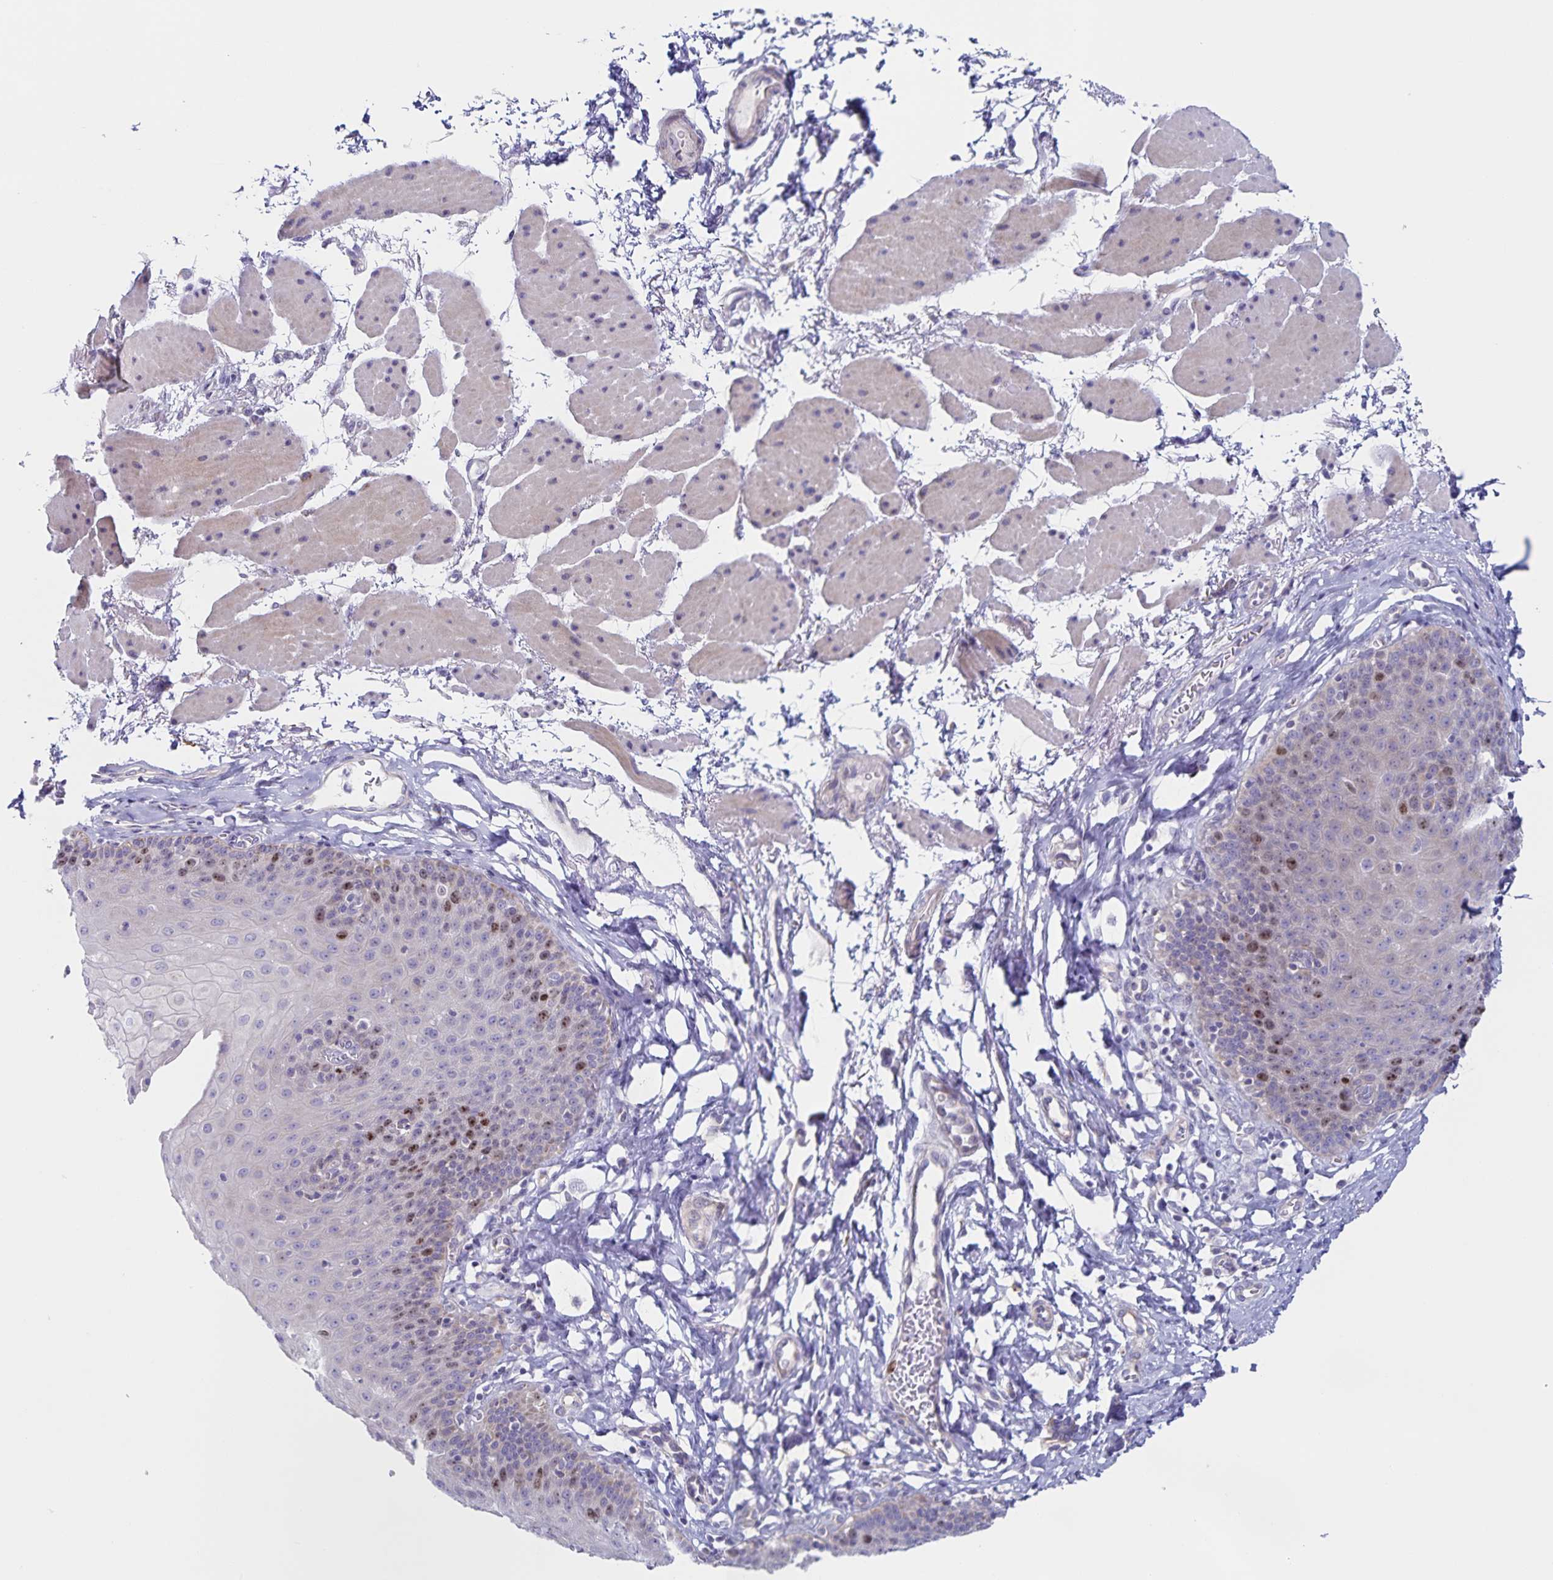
{"staining": {"intensity": "moderate", "quantity": "<25%", "location": "nuclear"}, "tissue": "esophagus", "cell_type": "Squamous epithelial cells", "image_type": "normal", "snomed": [{"axis": "morphology", "description": "Normal tissue, NOS"}, {"axis": "topography", "description": "Esophagus"}], "caption": "Immunohistochemistry (IHC) micrograph of unremarkable human esophagus stained for a protein (brown), which shows low levels of moderate nuclear positivity in about <25% of squamous epithelial cells.", "gene": "CENPH", "patient": {"sex": "female", "age": 81}}